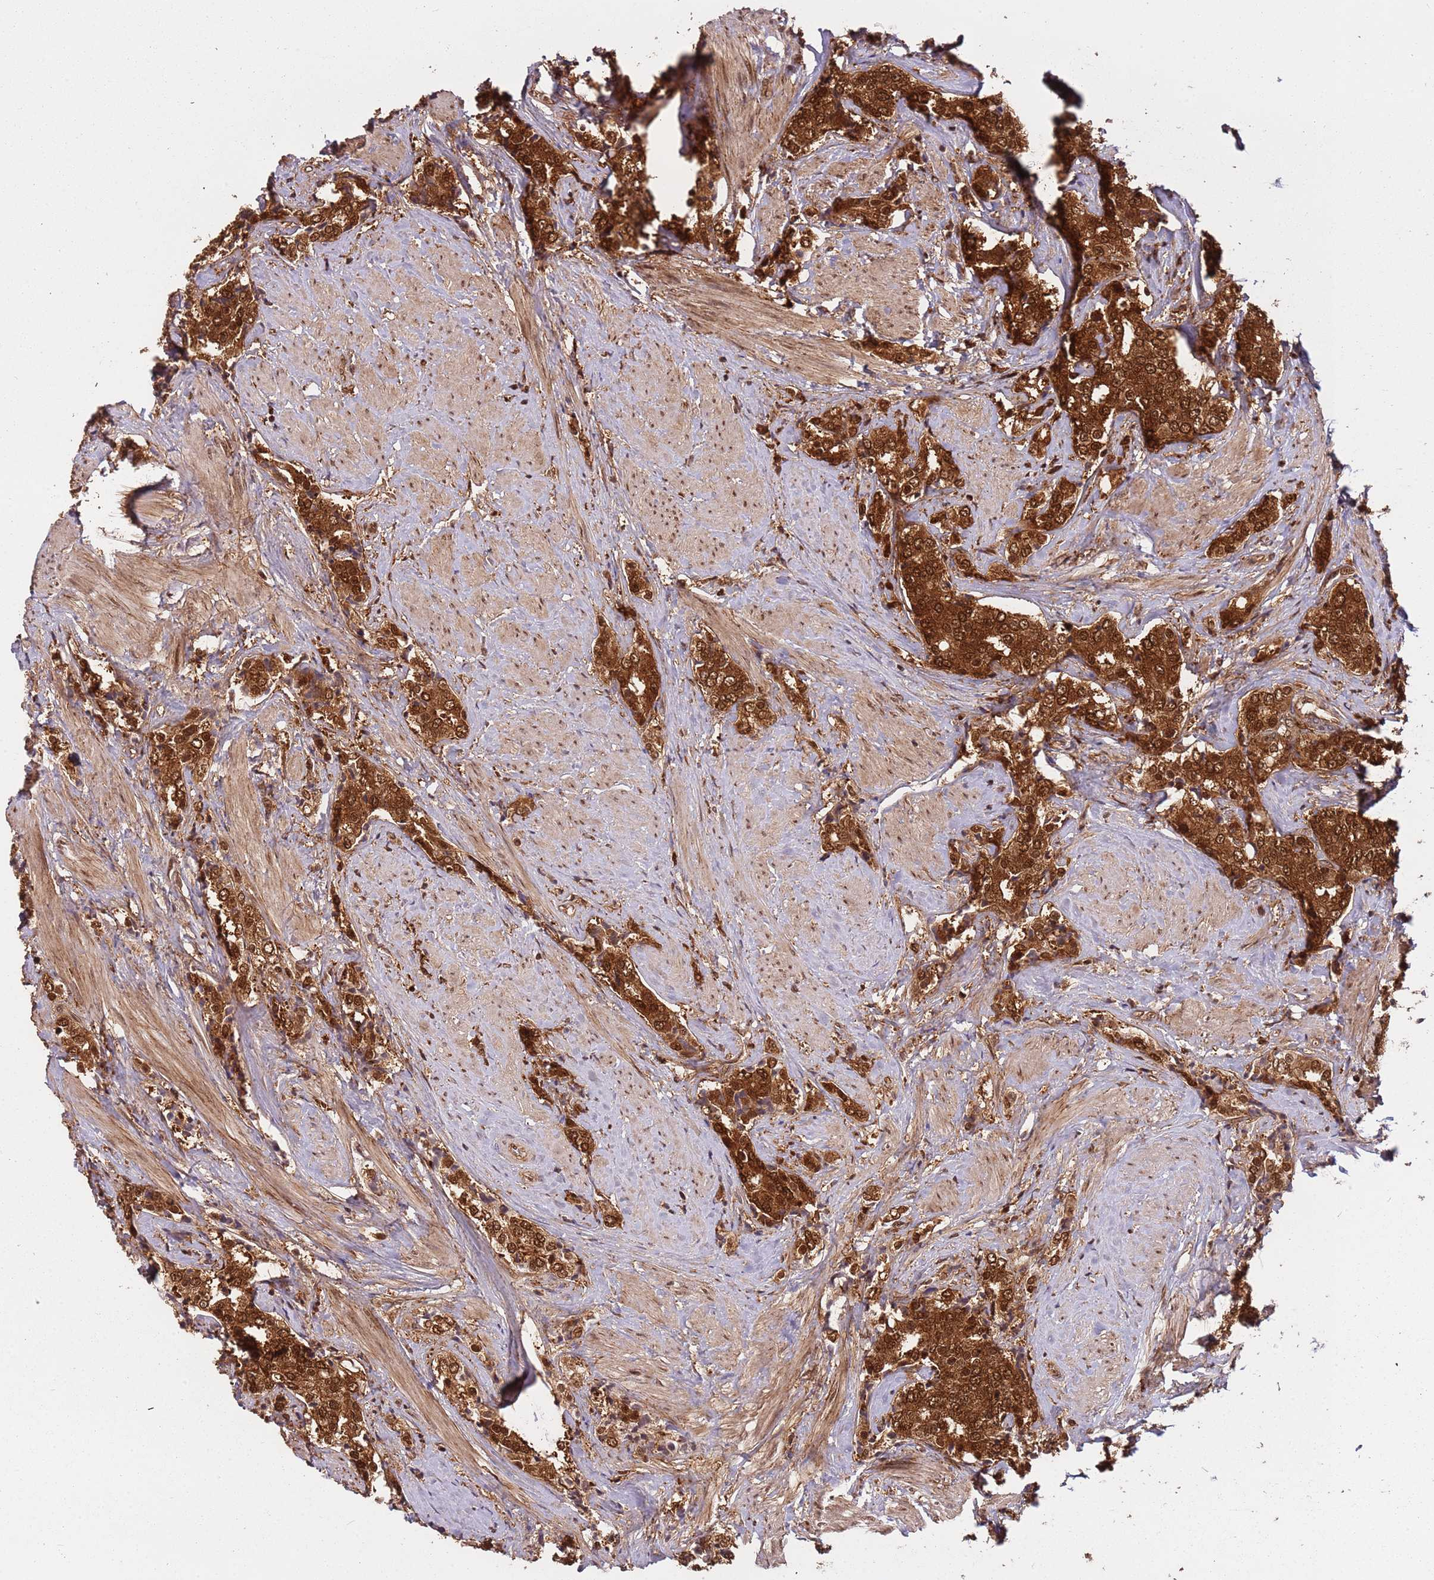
{"staining": {"intensity": "strong", "quantity": ">75%", "location": "cytoplasmic/membranous,nuclear"}, "tissue": "prostate cancer", "cell_type": "Tumor cells", "image_type": "cancer", "snomed": [{"axis": "morphology", "description": "Adenocarcinoma, High grade"}, {"axis": "topography", "description": "Prostate"}], "caption": "Strong cytoplasmic/membranous and nuclear protein staining is identified in about >75% of tumor cells in prostate adenocarcinoma (high-grade).", "gene": "PGLS", "patient": {"sex": "male", "age": 71}}